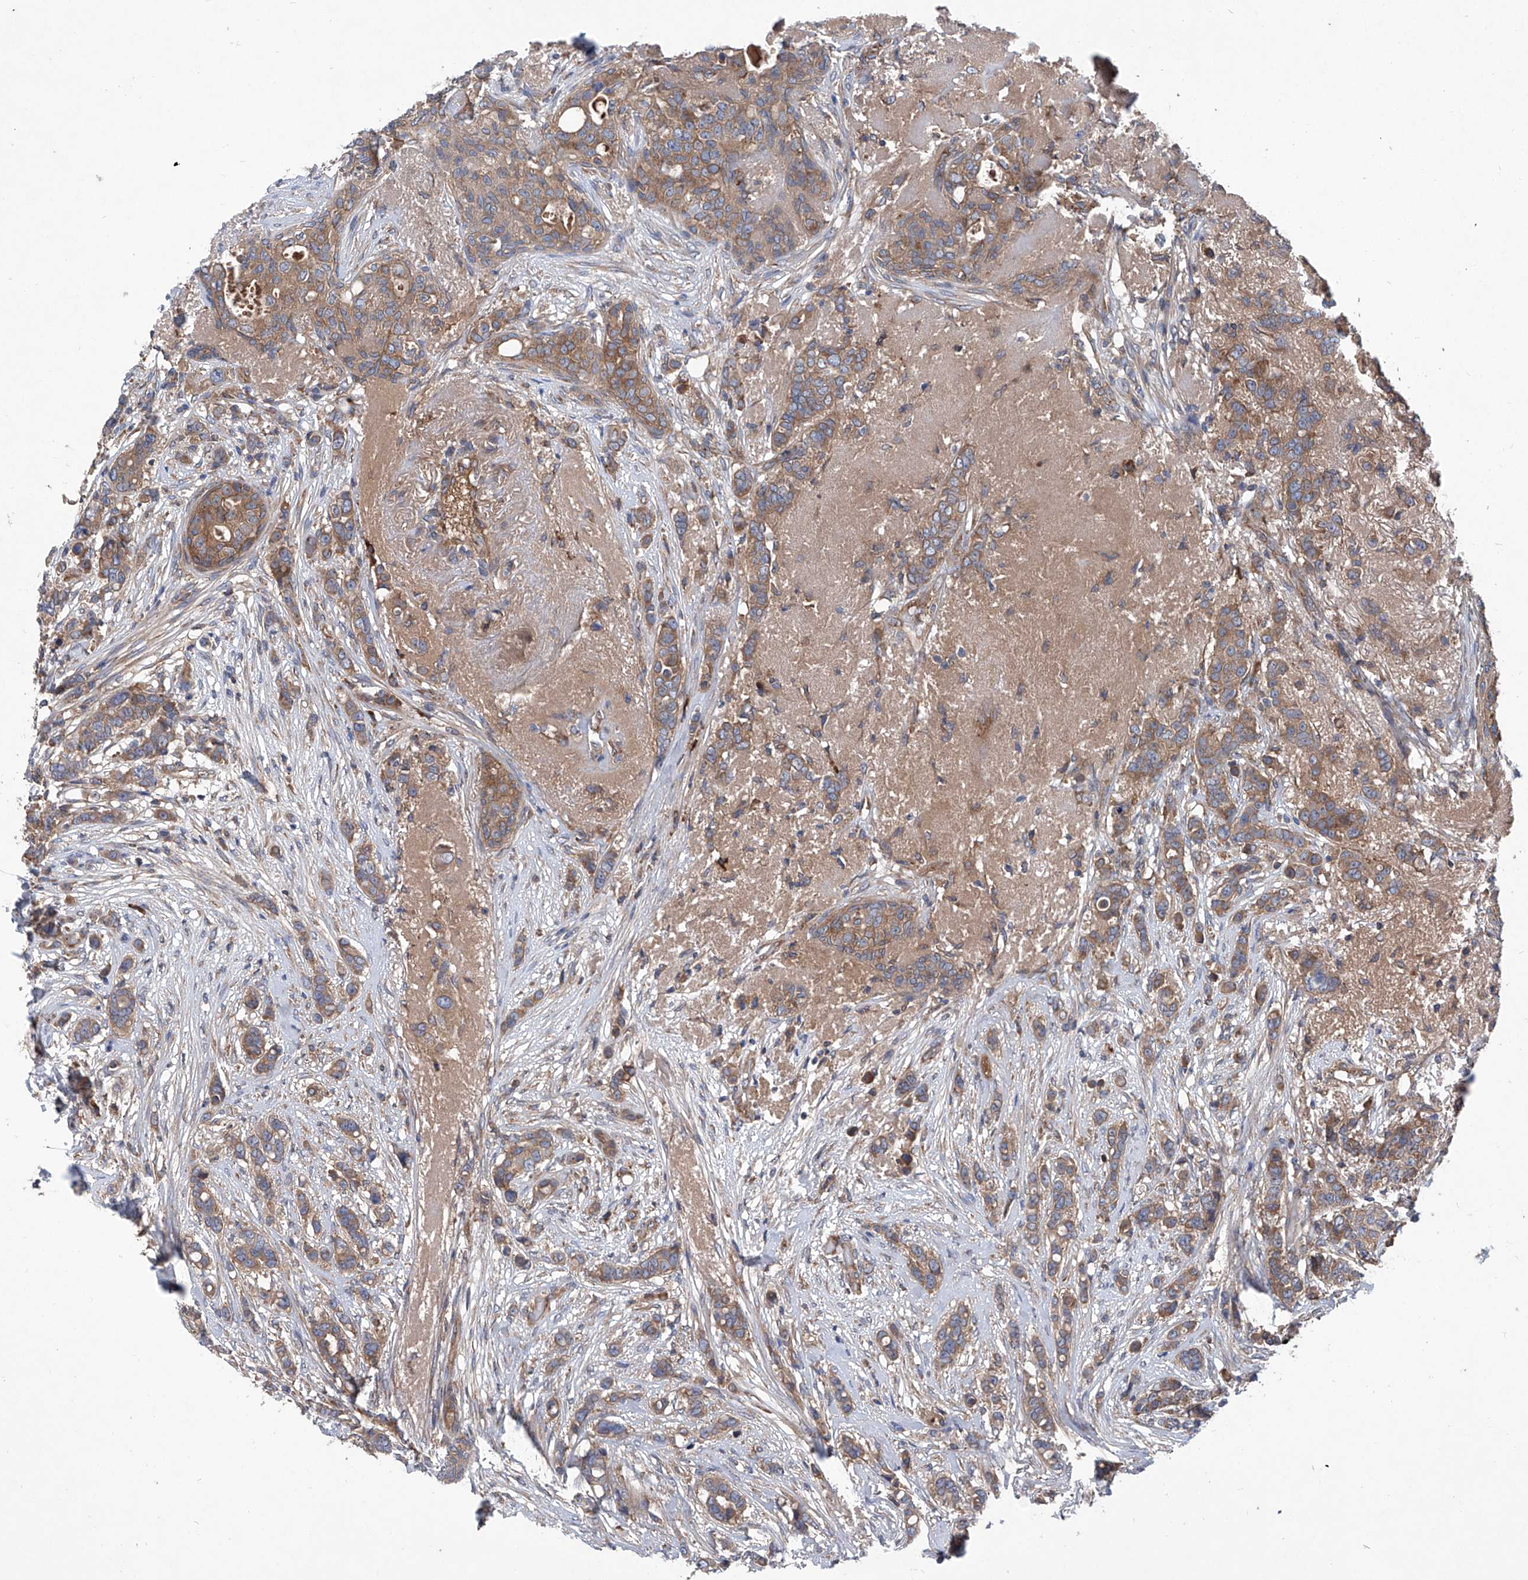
{"staining": {"intensity": "moderate", "quantity": ">75%", "location": "cytoplasmic/membranous"}, "tissue": "breast cancer", "cell_type": "Tumor cells", "image_type": "cancer", "snomed": [{"axis": "morphology", "description": "Lobular carcinoma"}, {"axis": "topography", "description": "Breast"}], "caption": "Lobular carcinoma (breast) tissue demonstrates moderate cytoplasmic/membranous positivity in approximately >75% of tumor cells The protein of interest is stained brown, and the nuclei are stained in blue (DAB IHC with brightfield microscopy, high magnification).", "gene": "ASCC3", "patient": {"sex": "female", "age": 51}}